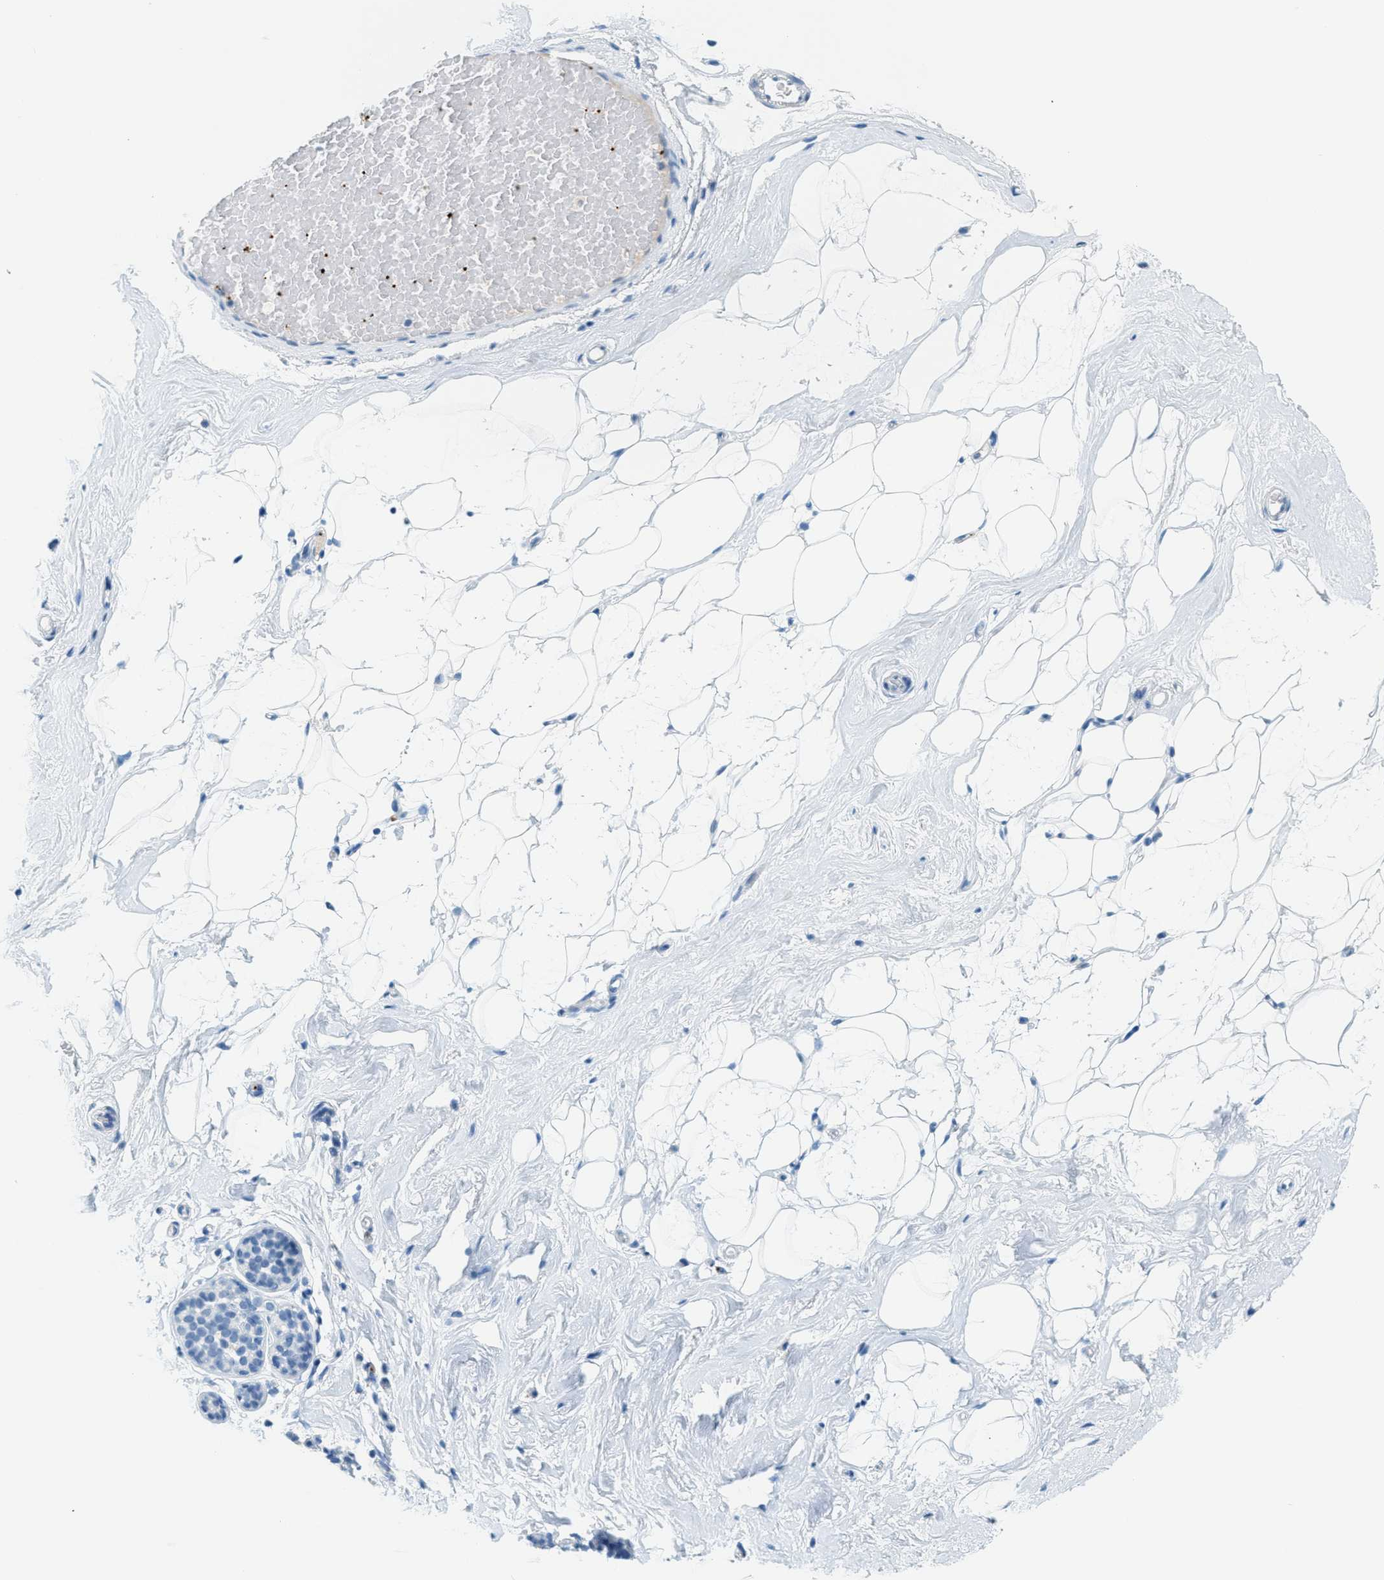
{"staining": {"intensity": "negative", "quantity": "none", "location": "none"}, "tissue": "breast", "cell_type": "Adipocytes", "image_type": "normal", "snomed": [{"axis": "morphology", "description": "Normal tissue, NOS"}, {"axis": "topography", "description": "Breast"}], "caption": "Breast was stained to show a protein in brown. There is no significant expression in adipocytes. (DAB (3,3'-diaminobenzidine) IHC with hematoxylin counter stain).", "gene": "PPBP", "patient": {"sex": "female", "age": 75}}